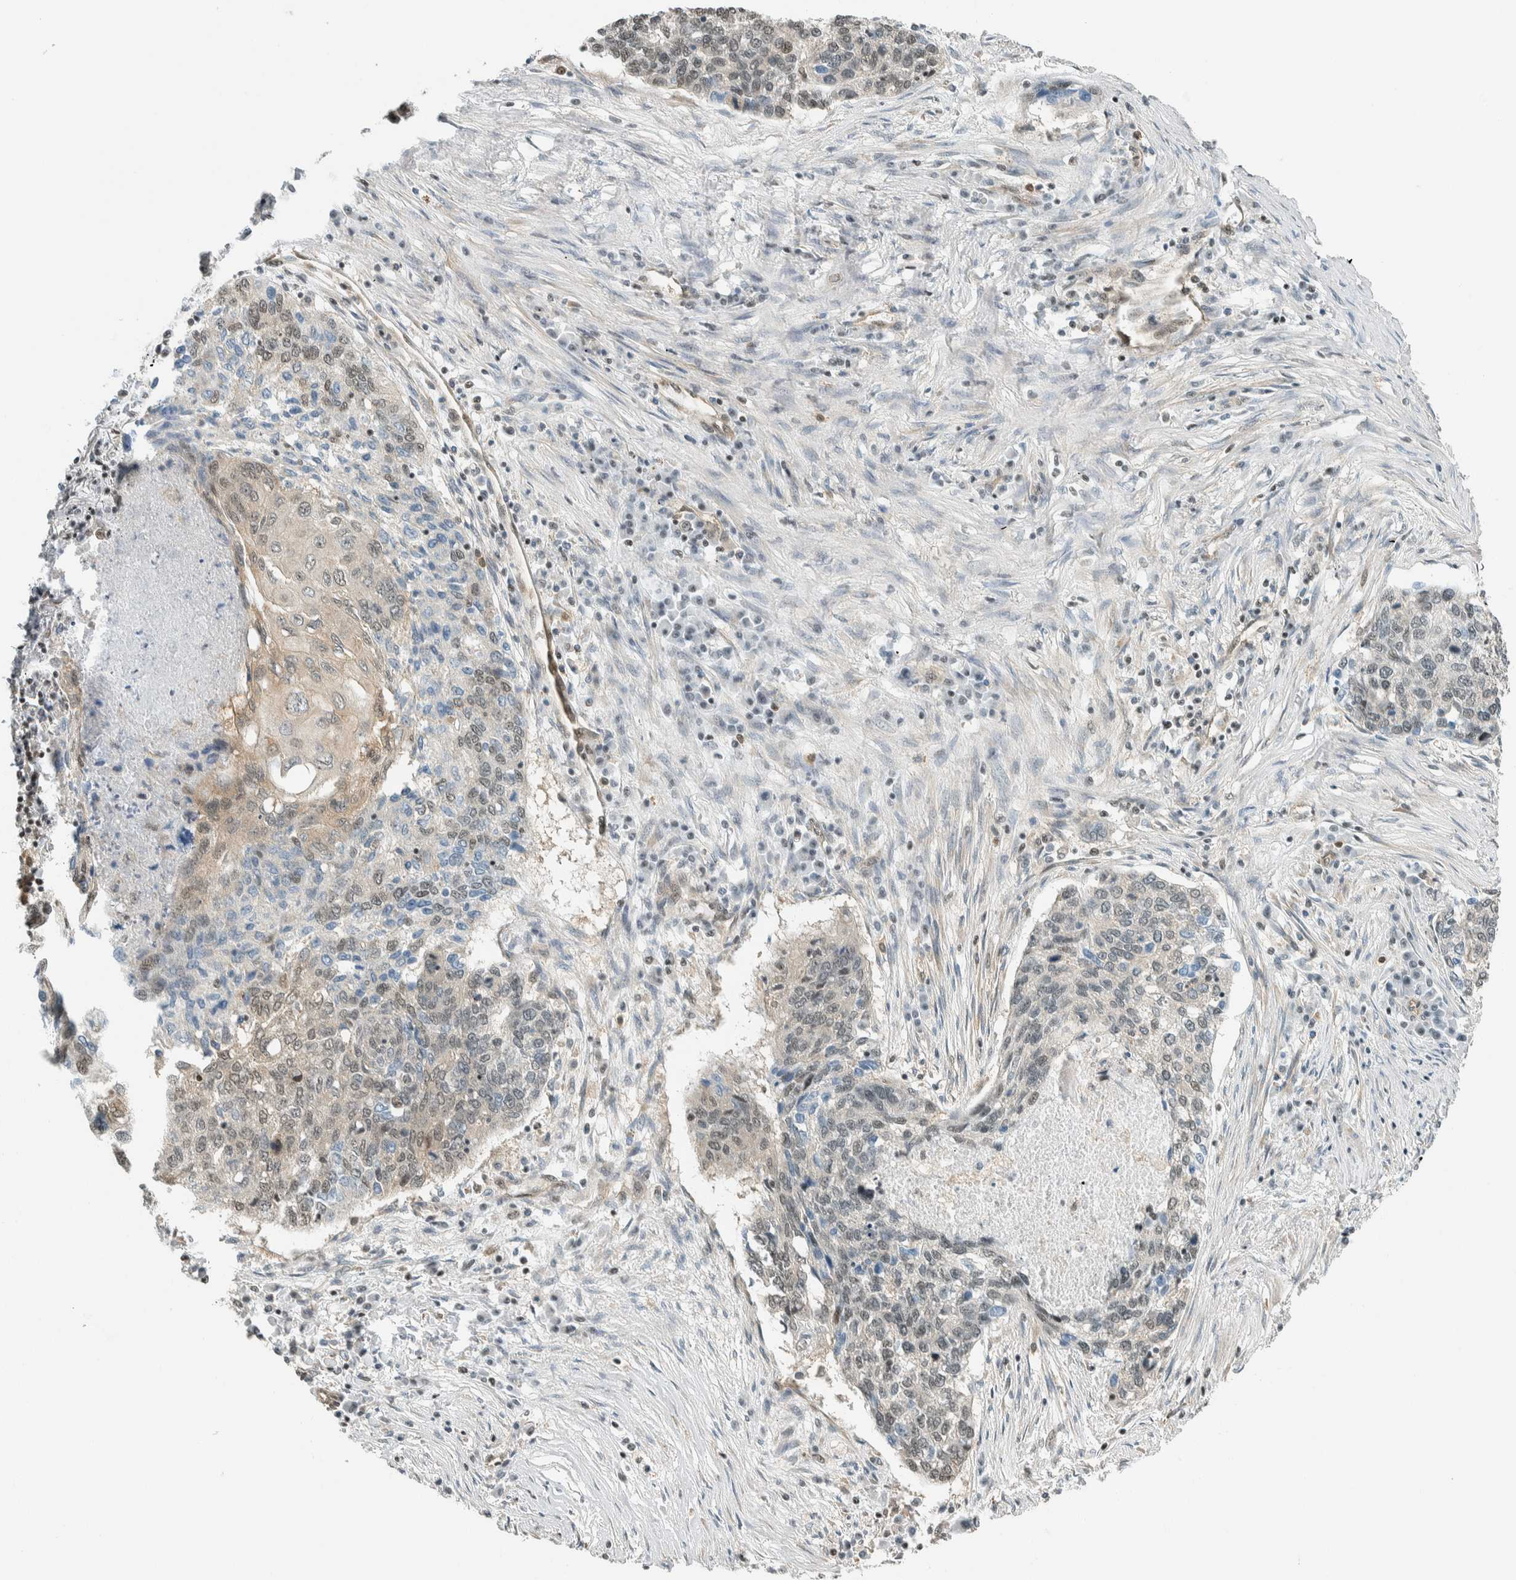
{"staining": {"intensity": "weak", "quantity": "25%-75%", "location": "cytoplasmic/membranous,nuclear"}, "tissue": "lung cancer", "cell_type": "Tumor cells", "image_type": "cancer", "snomed": [{"axis": "morphology", "description": "Squamous cell carcinoma, NOS"}, {"axis": "topography", "description": "Lung"}], "caption": "Weak cytoplasmic/membranous and nuclear protein staining is present in approximately 25%-75% of tumor cells in squamous cell carcinoma (lung).", "gene": "NIBAN2", "patient": {"sex": "female", "age": 63}}